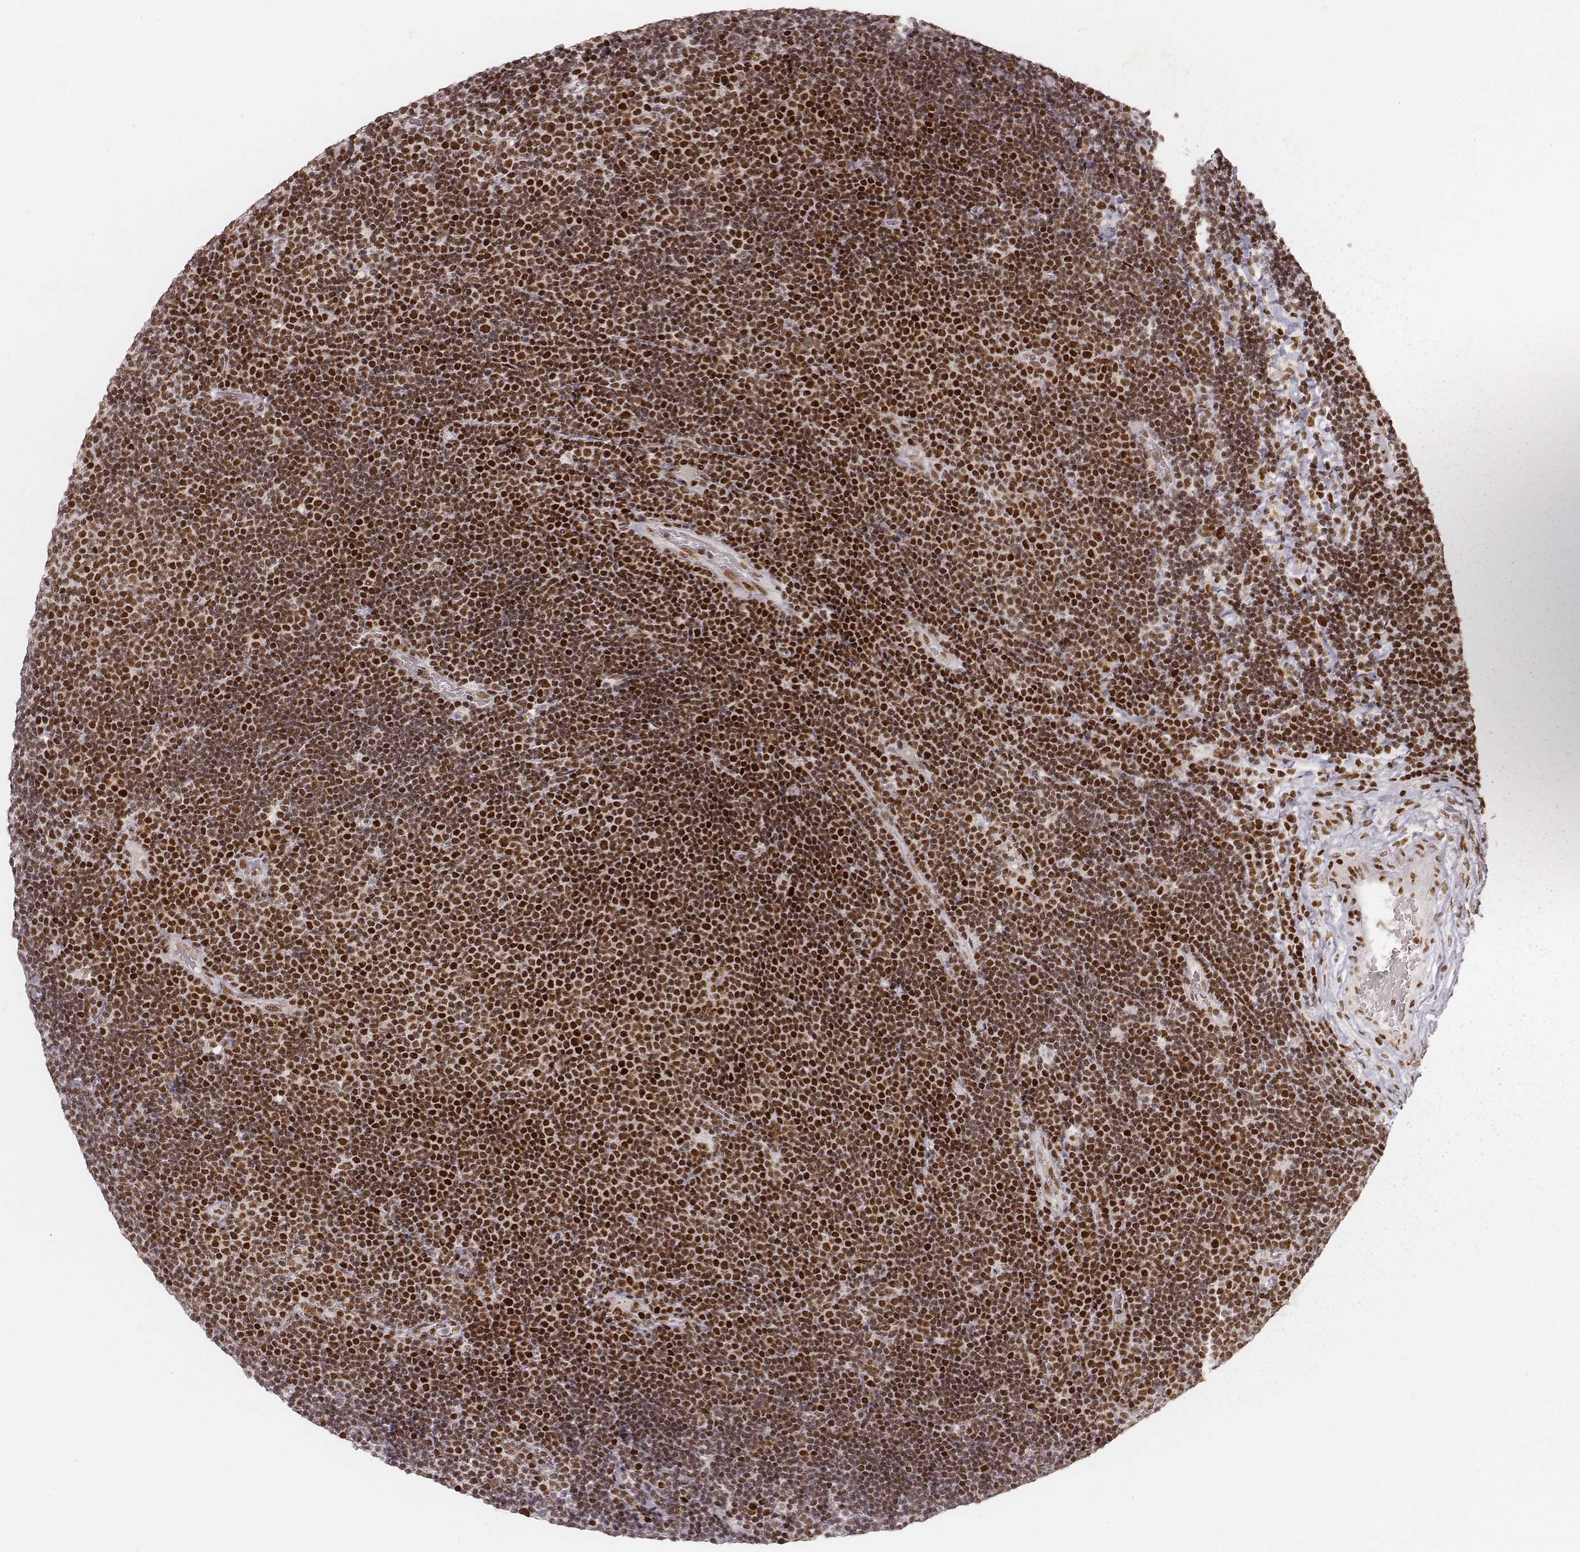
{"staining": {"intensity": "strong", "quantity": ">75%", "location": "nuclear"}, "tissue": "lymphoma", "cell_type": "Tumor cells", "image_type": "cancer", "snomed": [{"axis": "morphology", "description": "Malignant lymphoma, non-Hodgkin's type, Low grade"}, {"axis": "topography", "description": "Brain"}], "caption": "Immunohistochemical staining of malignant lymphoma, non-Hodgkin's type (low-grade) exhibits high levels of strong nuclear protein positivity in about >75% of tumor cells.", "gene": "HNRNPC", "patient": {"sex": "female", "age": 66}}